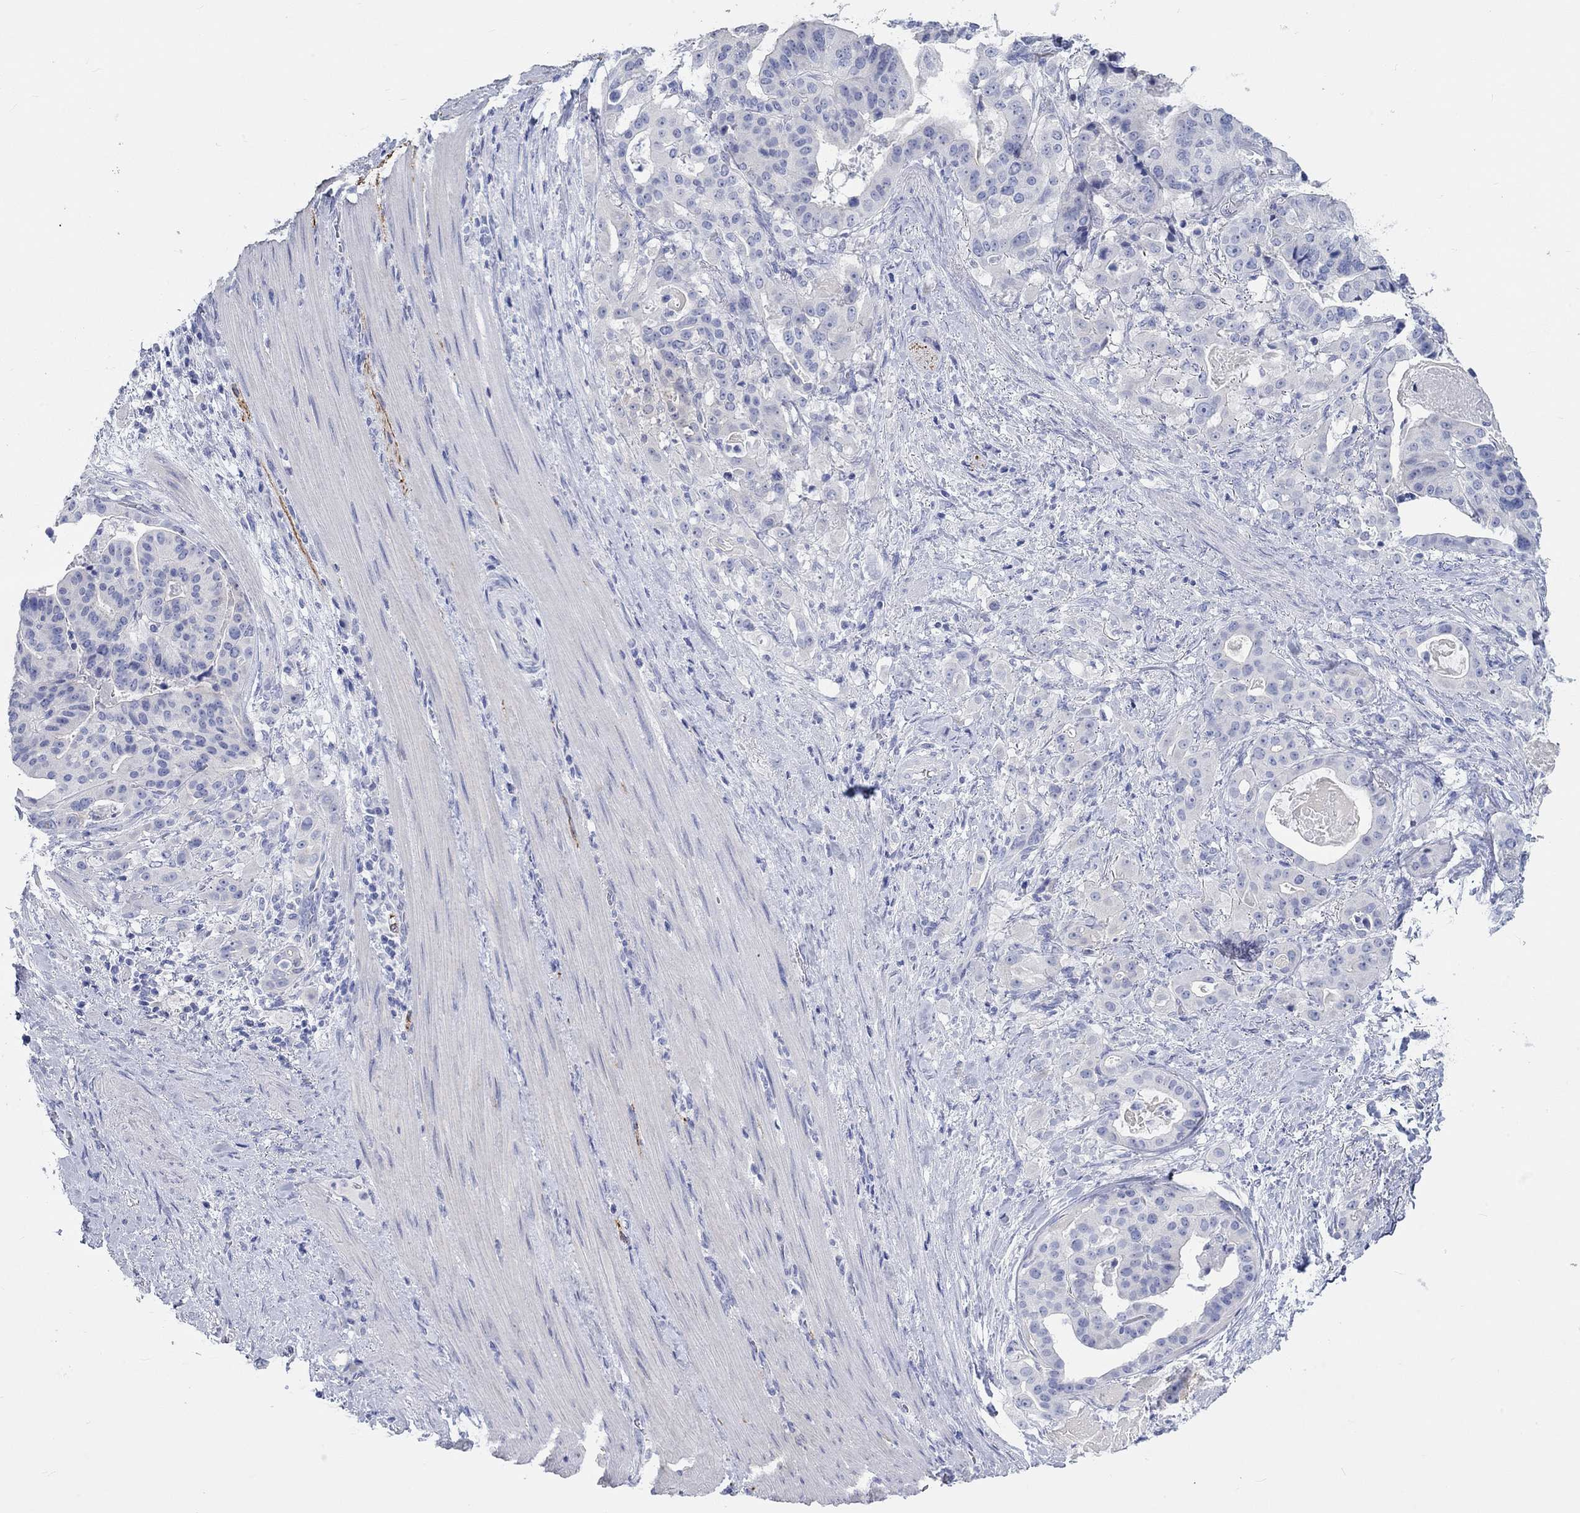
{"staining": {"intensity": "negative", "quantity": "none", "location": "none"}, "tissue": "stomach cancer", "cell_type": "Tumor cells", "image_type": "cancer", "snomed": [{"axis": "morphology", "description": "Adenocarcinoma, NOS"}, {"axis": "topography", "description": "Stomach"}], "caption": "This is a photomicrograph of immunohistochemistry (IHC) staining of stomach cancer, which shows no staining in tumor cells.", "gene": "SPATA9", "patient": {"sex": "male", "age": 48}}